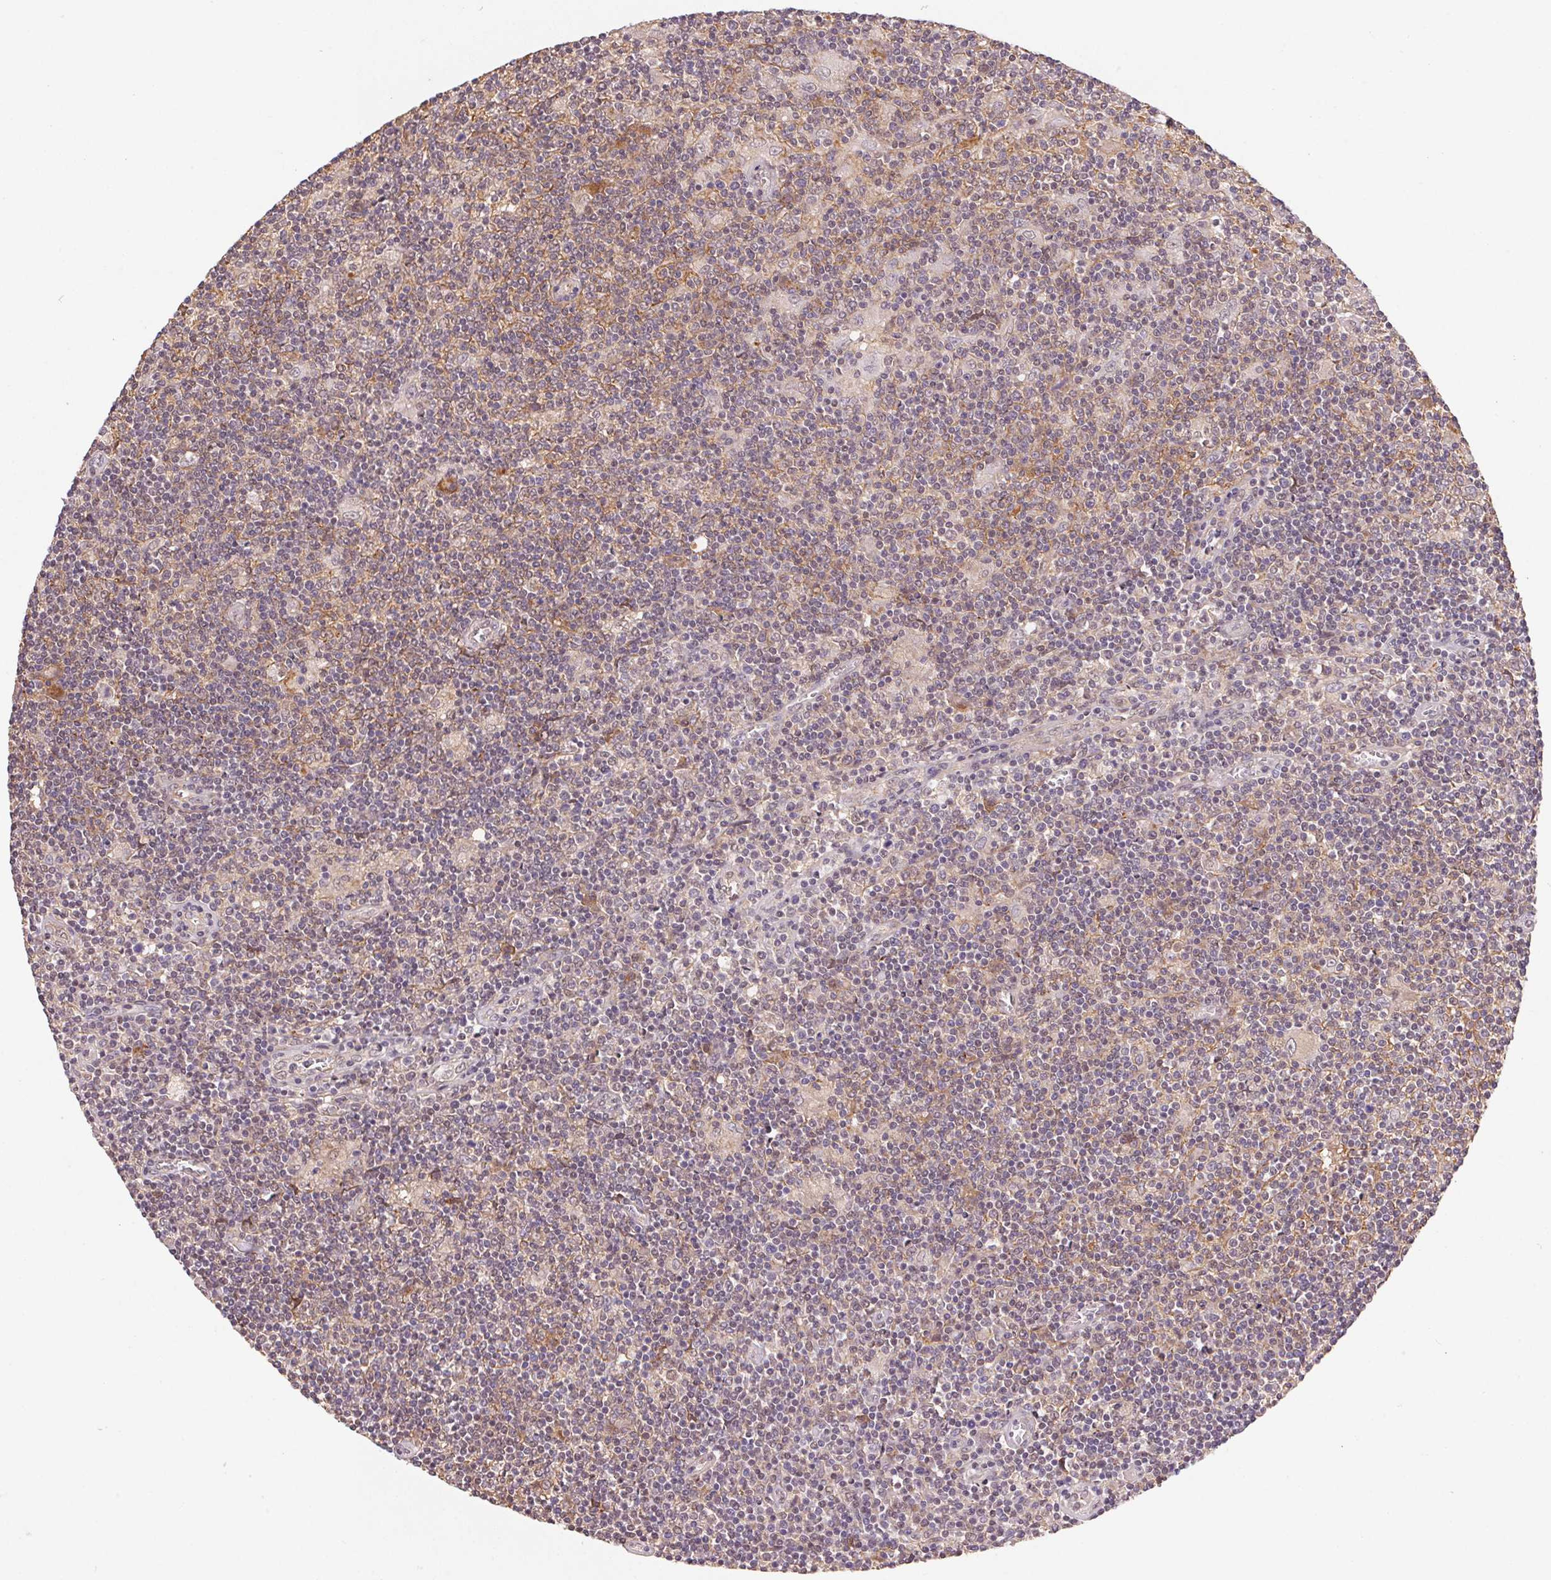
{"staining": {"intensity": "negative", "quantity": "none", "location": "none"}, "tissue": "lymphoma", "cell_type": "Tumor cells", "image_type": "cancer", "snomed": [{"axis": "morphology", "description": "Hodgkin's disease, NOS"}, {"axis": "topography", "description": "Lymph node"}], "caption": "DAB immunohistochemical staining of Hodgkin's disease exhibits no significant expression in tumor cells.", "gene": "SLC52A2", "patient": {"sex": "male", "age": 40}}